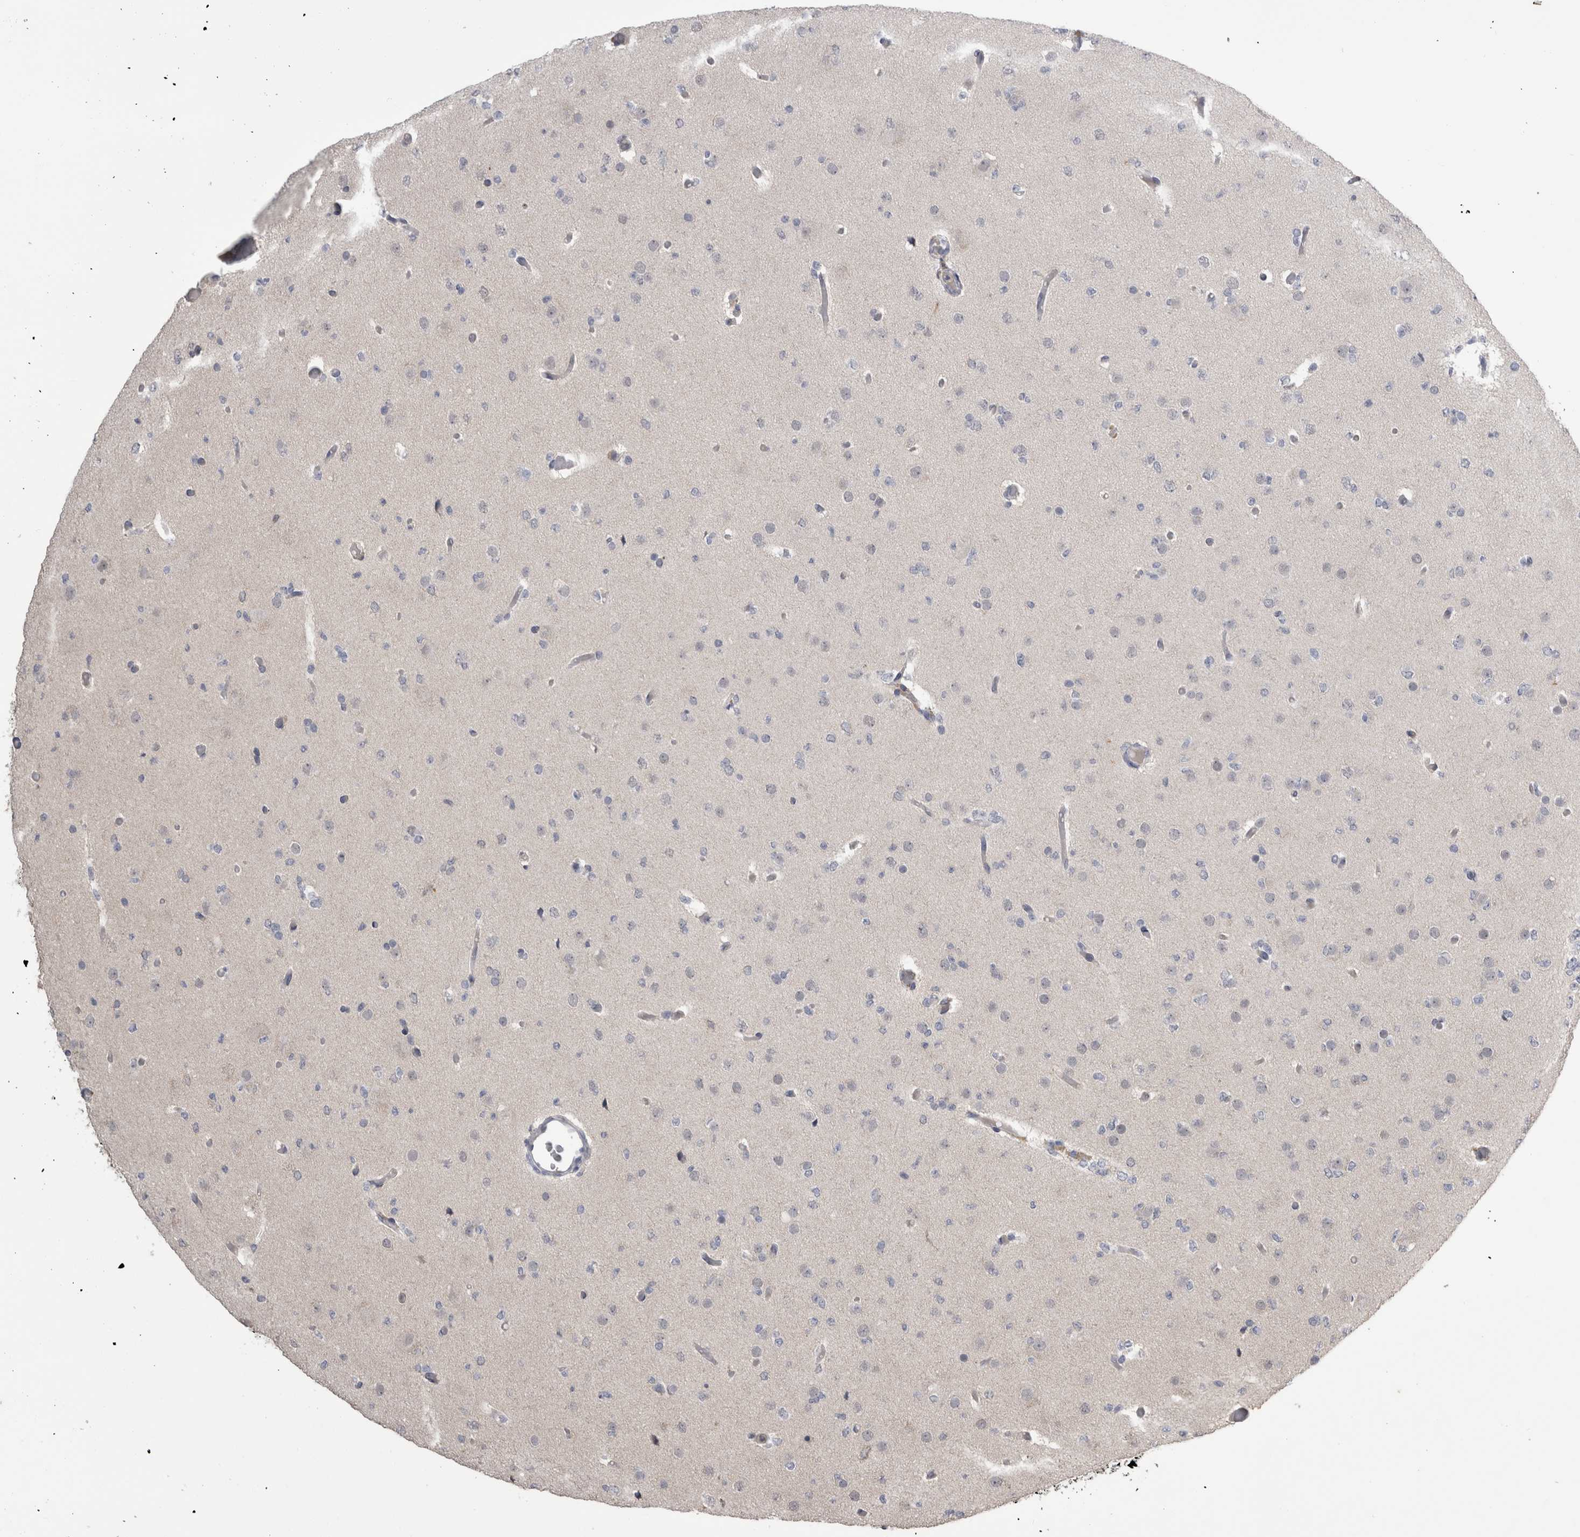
{"staining": {"intensity": "negative", "quantity": "none", "location": "none"}, "tissue": "glioma", "cell_type": "Tumor cells", "image_type": "cancer", "snomed": [{"axis": "morphology", "description": "Glioma, malignant, Low grade"}, {"axis": "topography", "description": "Brain"}], "caption": "The image reveals no significant positivity in tumor cells of glioma. (Immunohistochemistry (ihc), brightfield microscopy, high magnification).", "gene": "ANXA13", "patient": {"sex": "female", "age": 22}}